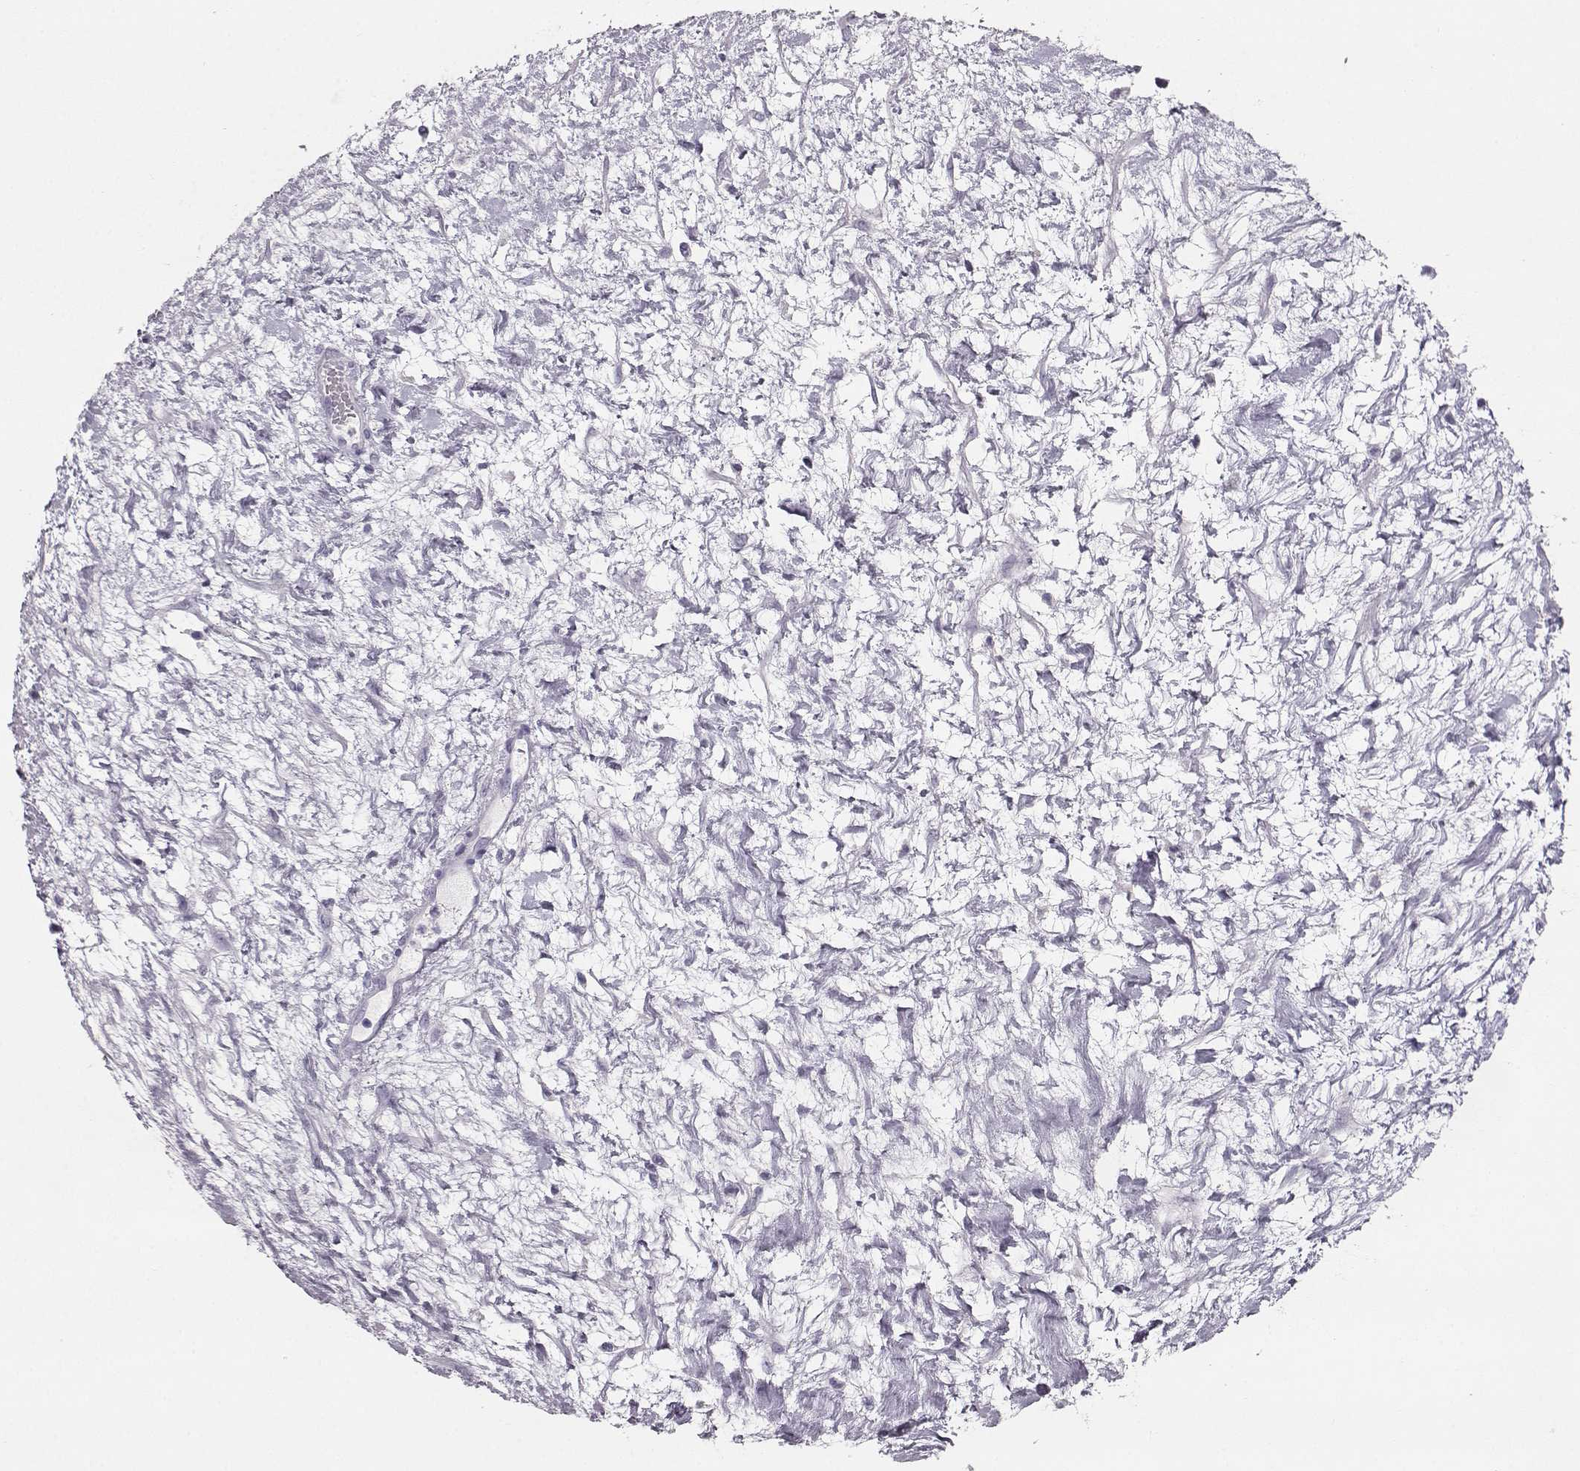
{"staining": {"intensity": "negative", "quantity": "none", "location": "none"}, "tissue": "ovarian cancer", "cell_type": "Tumor cells", "image_type": "cancer", "snomed": [{"axis": "morphology", "description": "Cystadenocarcinoma, serous, NOS"}, {"axis": "topography", "description": "Ovary"}], "caption": "Ovarian cancer (serous cystadenocarcinoma) was stained to show a protein in brown. There is no significant expression in tumor cells. (Stains: DAB immunohistochemistry with hematoxylin counter stain, Microscopy: brightfield microscopy at high magnification).", "gene": "NPTXR", "patient": {"sex": "female", "age": 54}}